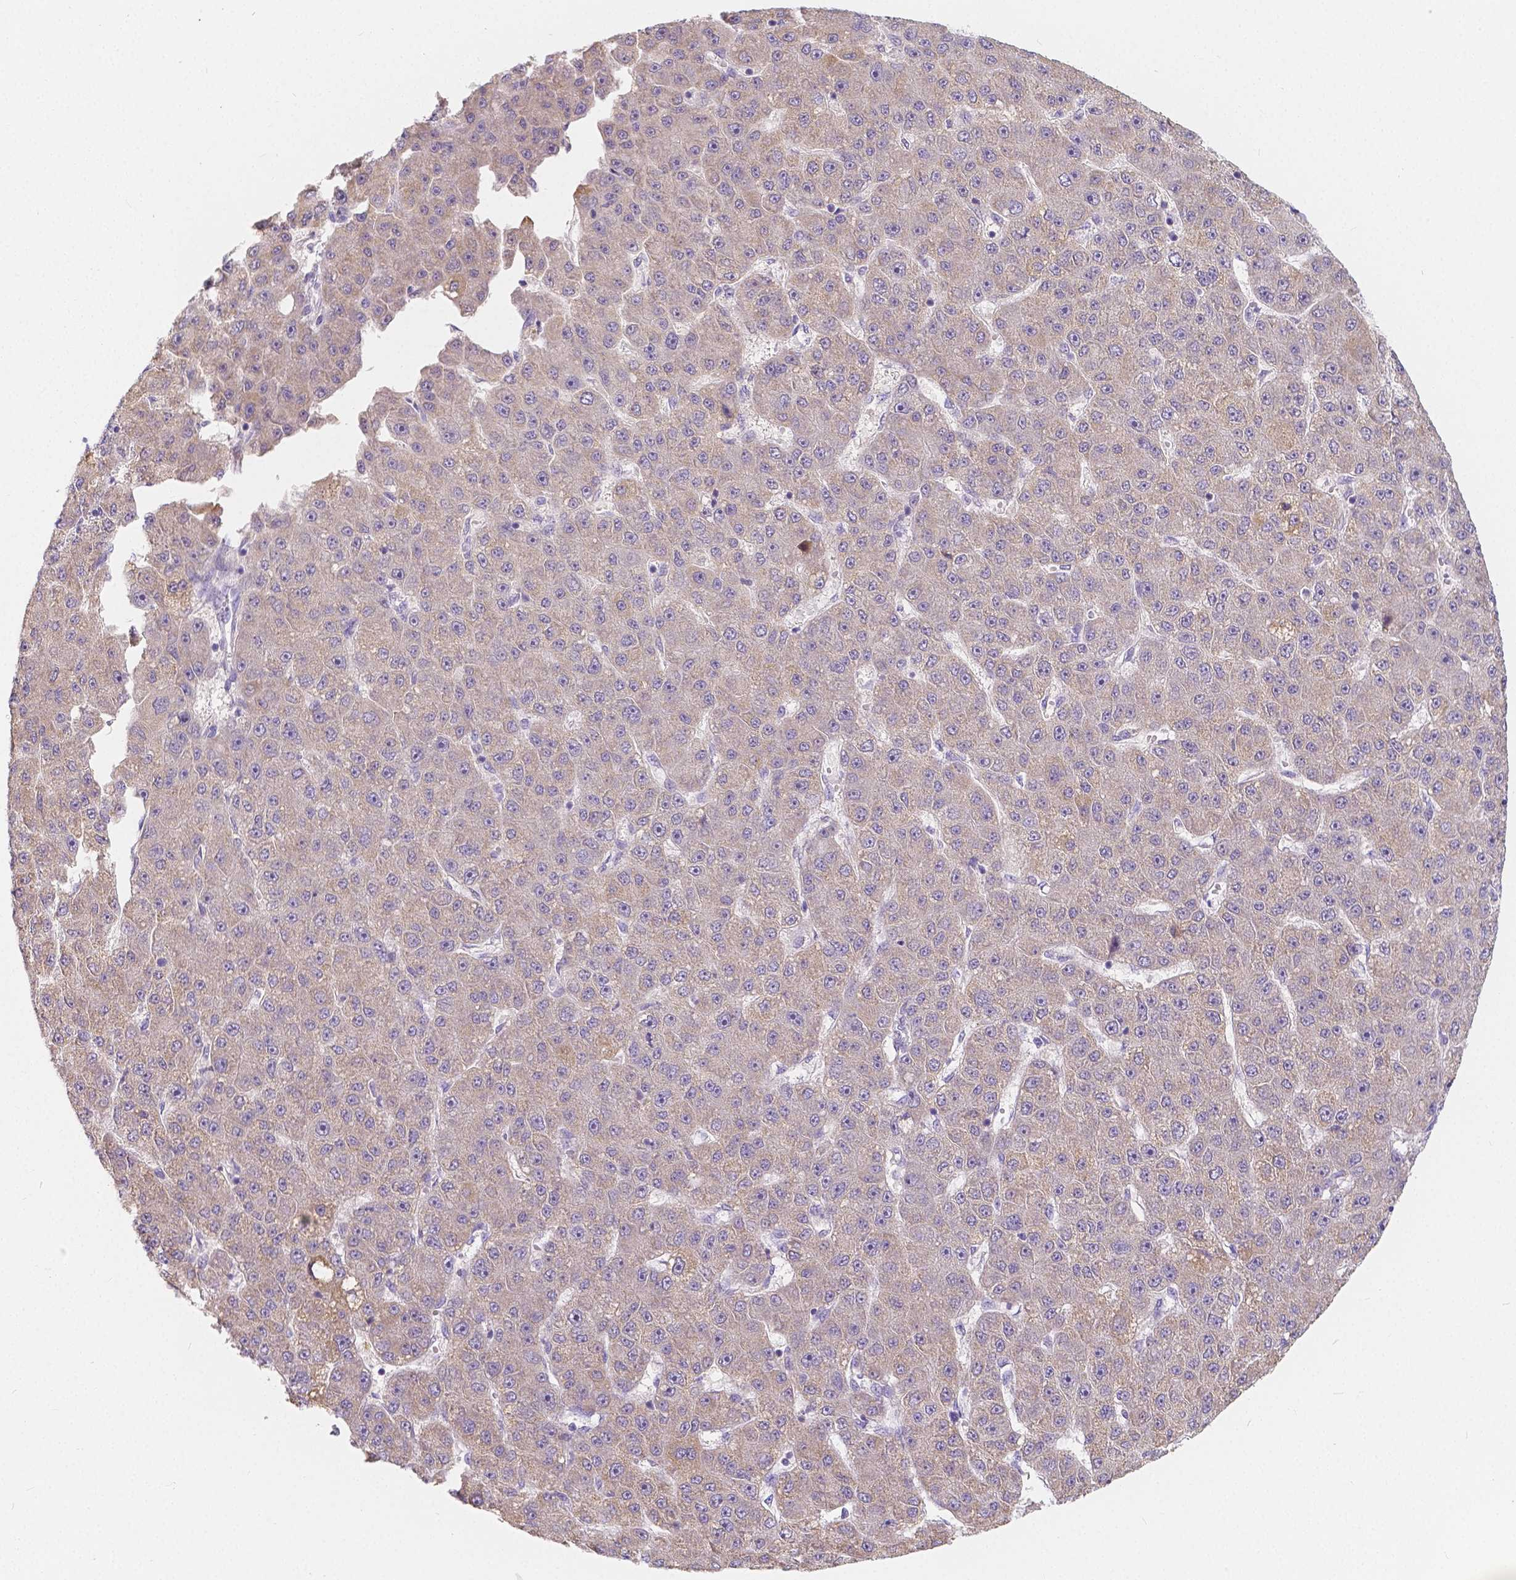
{"staining": {"intensity": "weak", "quantity": "<25%", "location": "cytoplasmic/membranous"}, "tissue": "liver cancer", "cell_type": "Tumor cells", "image_type": "cancer", "snomed": [{"axis": "morphology", "description": "Carcinoma, Hepatocellular, NOS"}, {"axis": "topography", "description": "Liver"}], "caption": "Protein analysis of hepatocellular carcinoma (liver) demonstrates no significant expression in tumor cells.", "gene": "RNF186", "patient": {"sex": "male", "age": 67}}